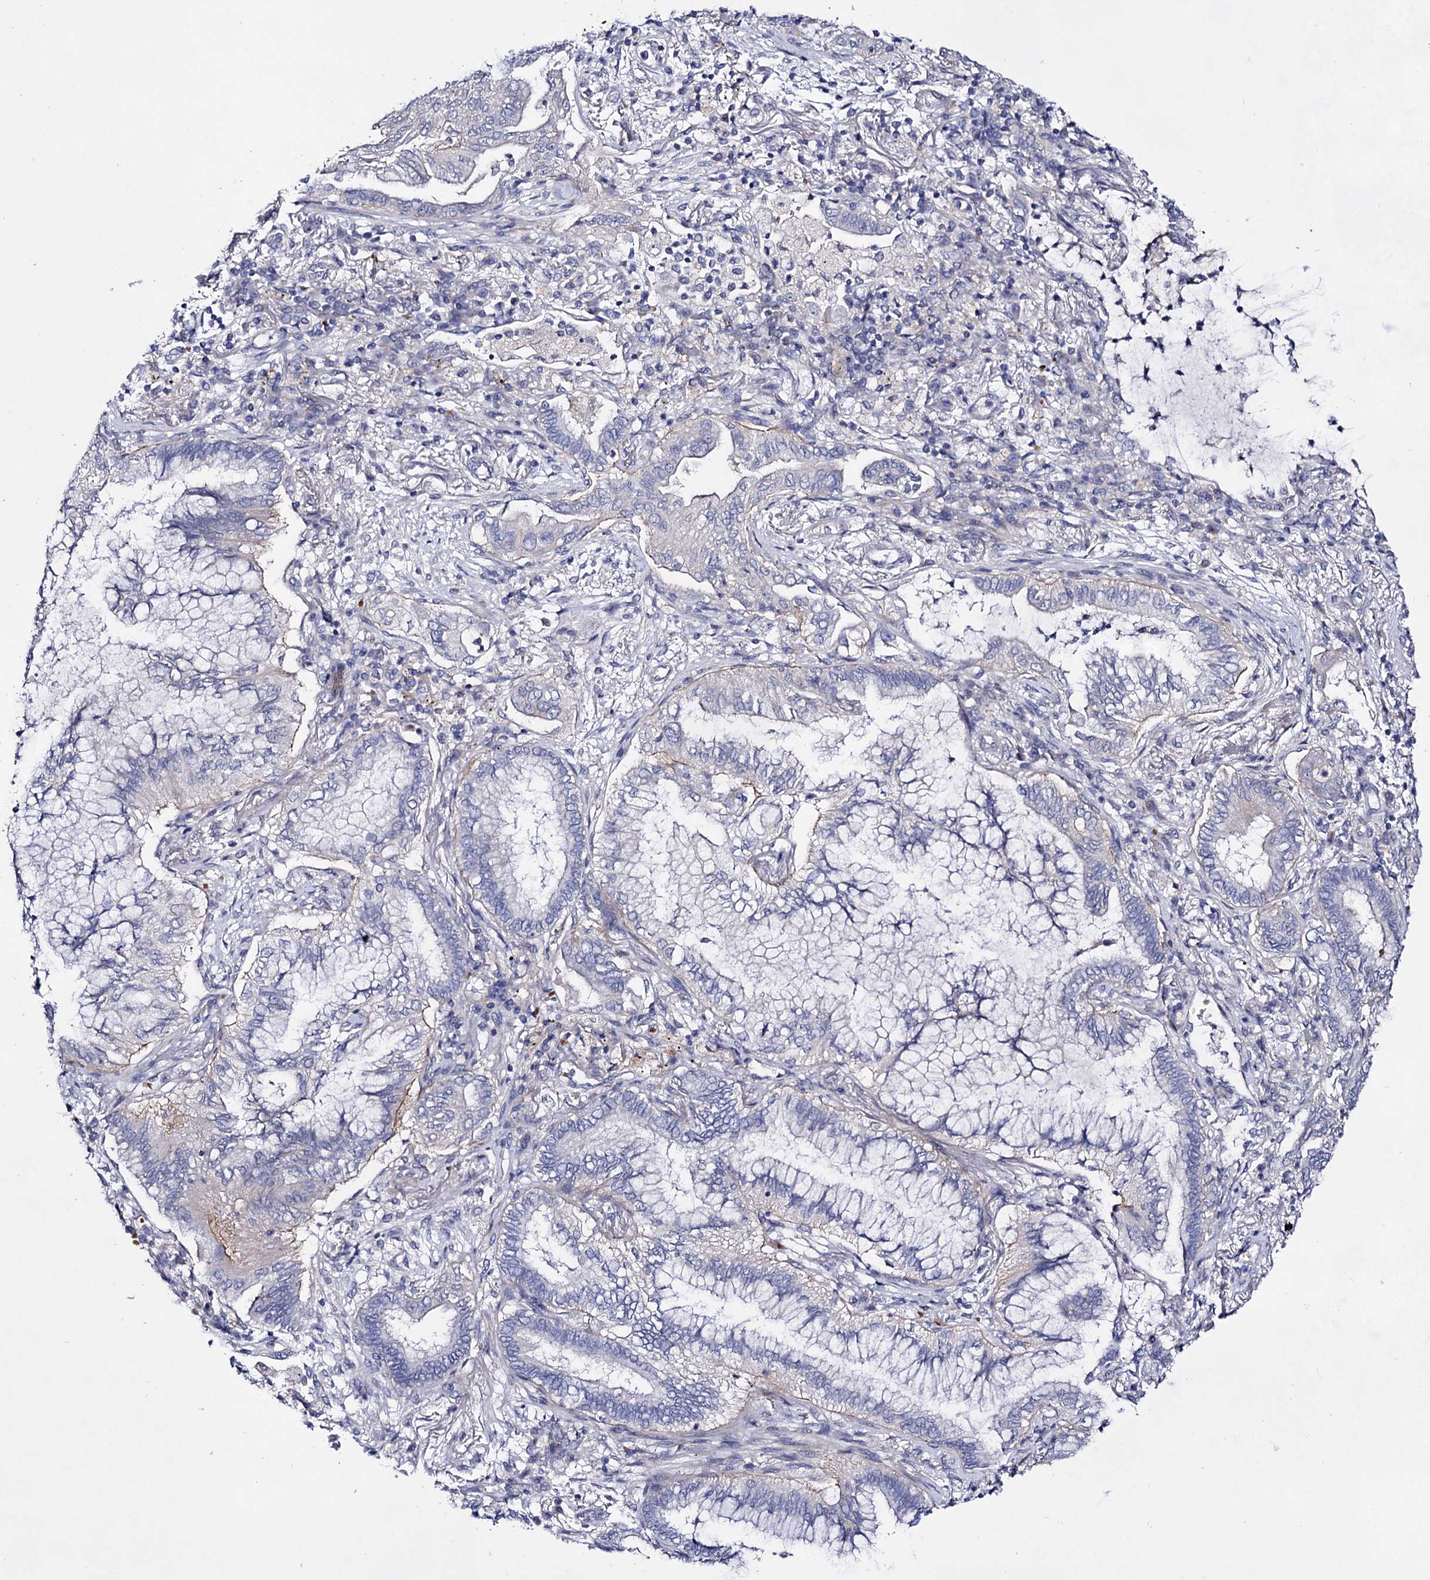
{"staining": {"intensity": "negative", "quantity": "none", "location": "none"}, "tissue": "lung cancer", "cell_type": "Tumor cells", "image_type": "cancer", "snomed": [{"axis": "morphology", "description": "Adenocarcinoma, NOS"}, {"axis": "topography", "description": "Lung"}], "caption": "IHC of adenocarcinoma (lung) reveals no staining in tumor cells.", "gene": "PLIN1", "patient": {"sex": "female", "age": 70}}